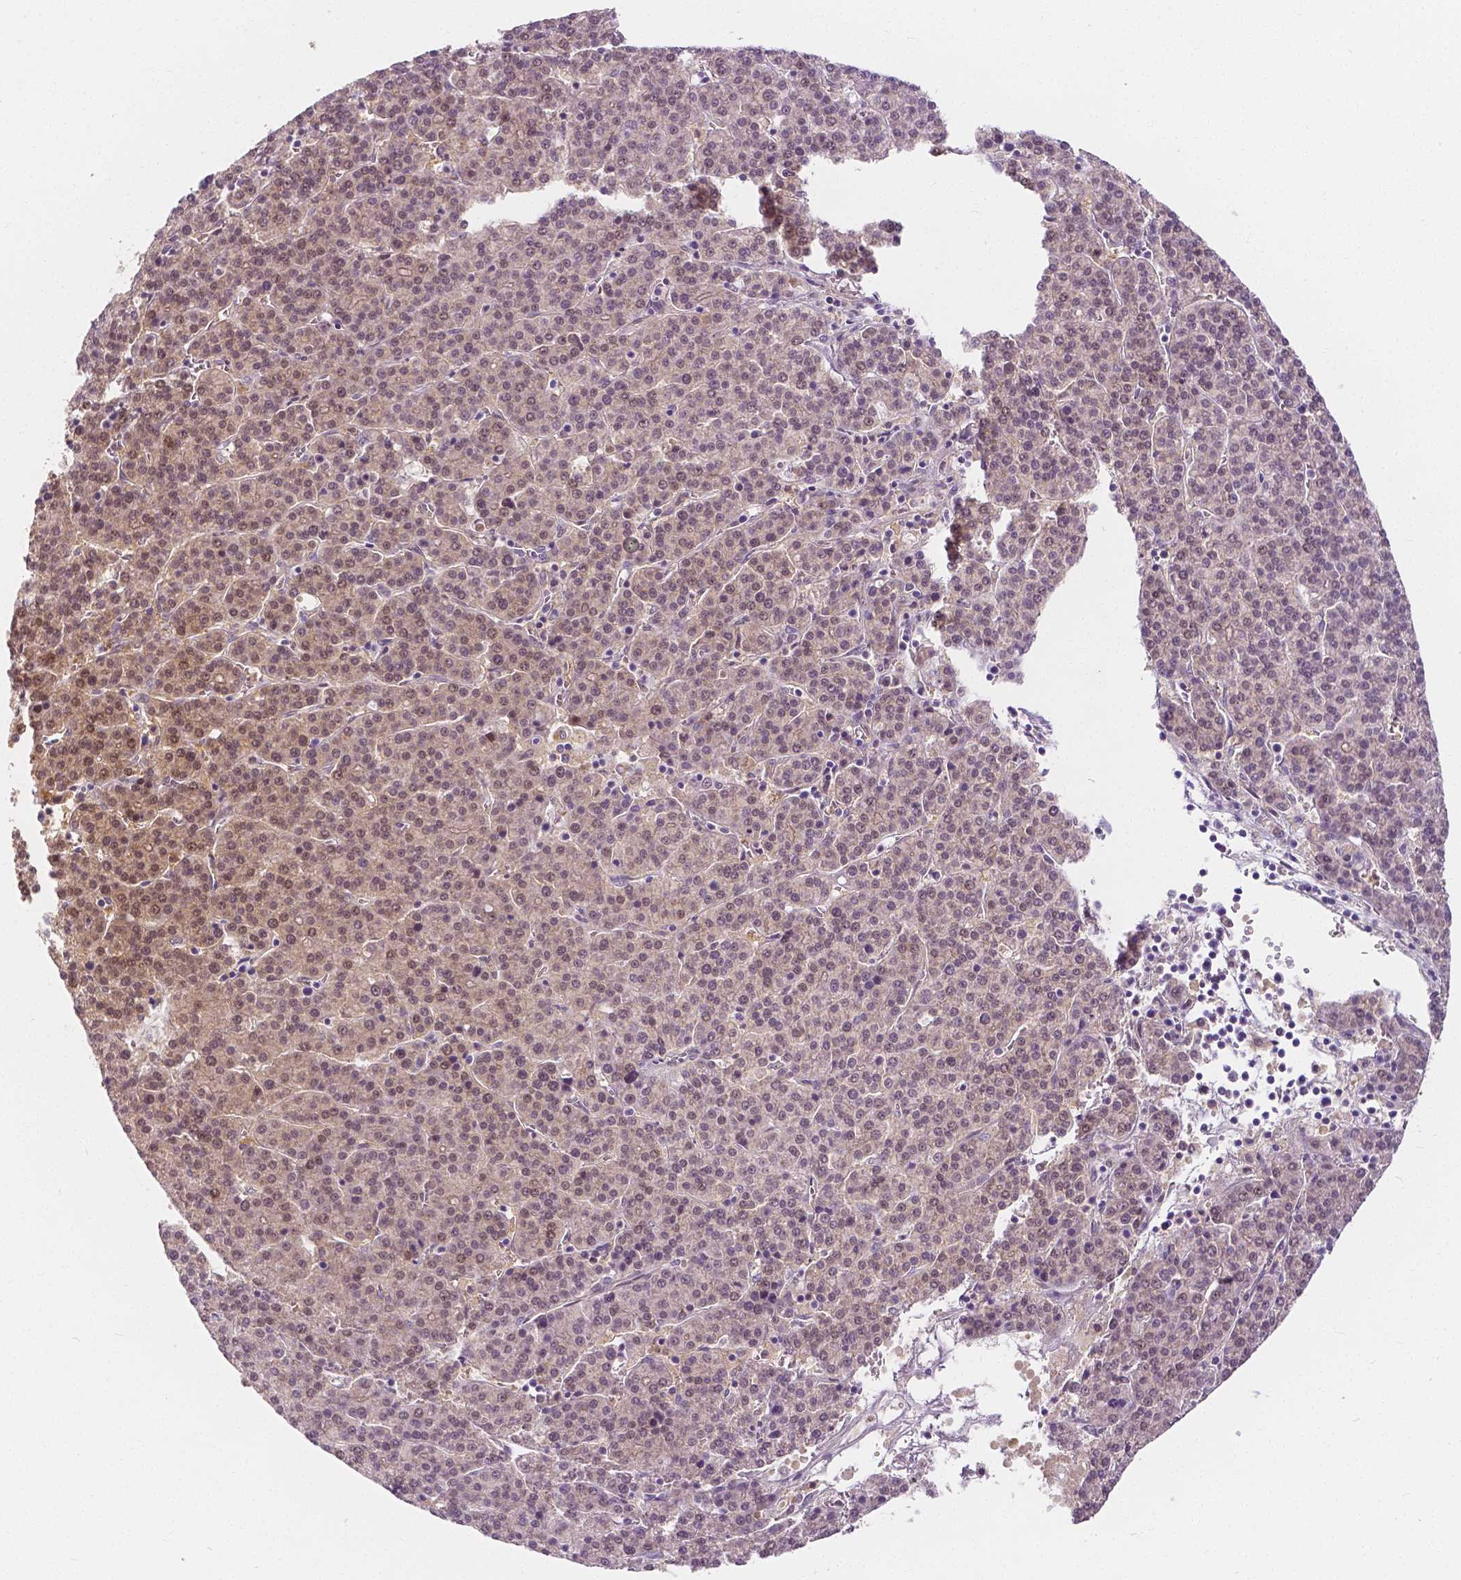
{"staining": {"intensity": "weak", "quantity": "25%-75%", "location": "nuclear"}, "tissue": "liver cancer", "cell_type": "Tumor cells", "image_type": "cancer", "snomed": [{"axis": "morphology", "description": "Carcinoma, Hepatocellular, NOS"}, {"axis": "topography", "description": "Liver"}], "caption": "A photomicrograph of human hepatocellular carcinoma (liver) stained for a protein exhibits weak nuclear brown staining in tumor cells. The protein of interest is stained brown, and the nuclei are stained in blue (DAB IHC with brightfield microscopy, high magnification).", "gene": "NAPRT", "patient": {"sex": "female", "age": 58}}